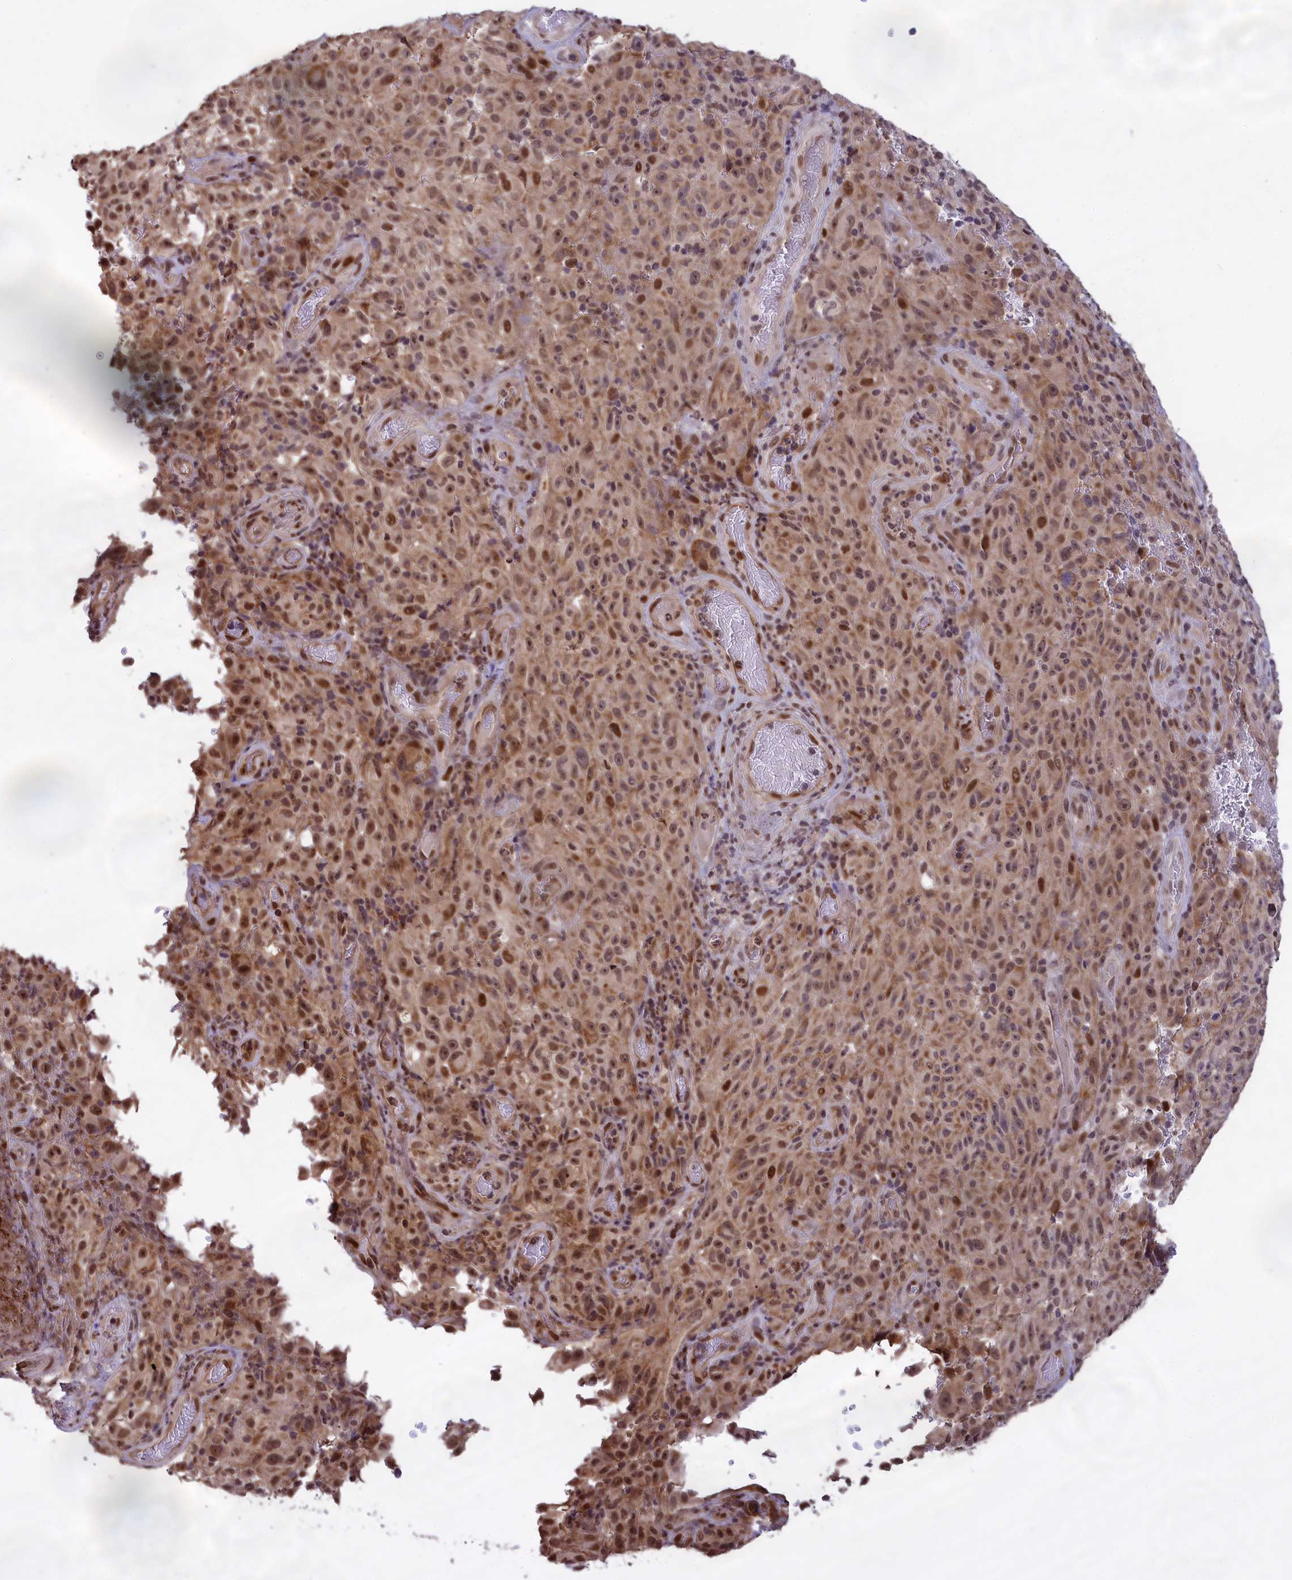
{"staining": {"intensity": "moderate", "quantity": ">75%", "location": "nuclear"}, "tissue": "melanoma", "cell_type": "Tumor cells", "image_type": "cancer", "snomed": [{"axis": "morphology", "description": "Malignant melanoma, NOS"}, {"axis": "topography", "description": "Skin"}], "caption": "A brown stain labels moderate nuclear expression of a protein in malignant melanoma tumor cells.", "gene": "RELB", "patient": {"sex": "female", "age": 82}}